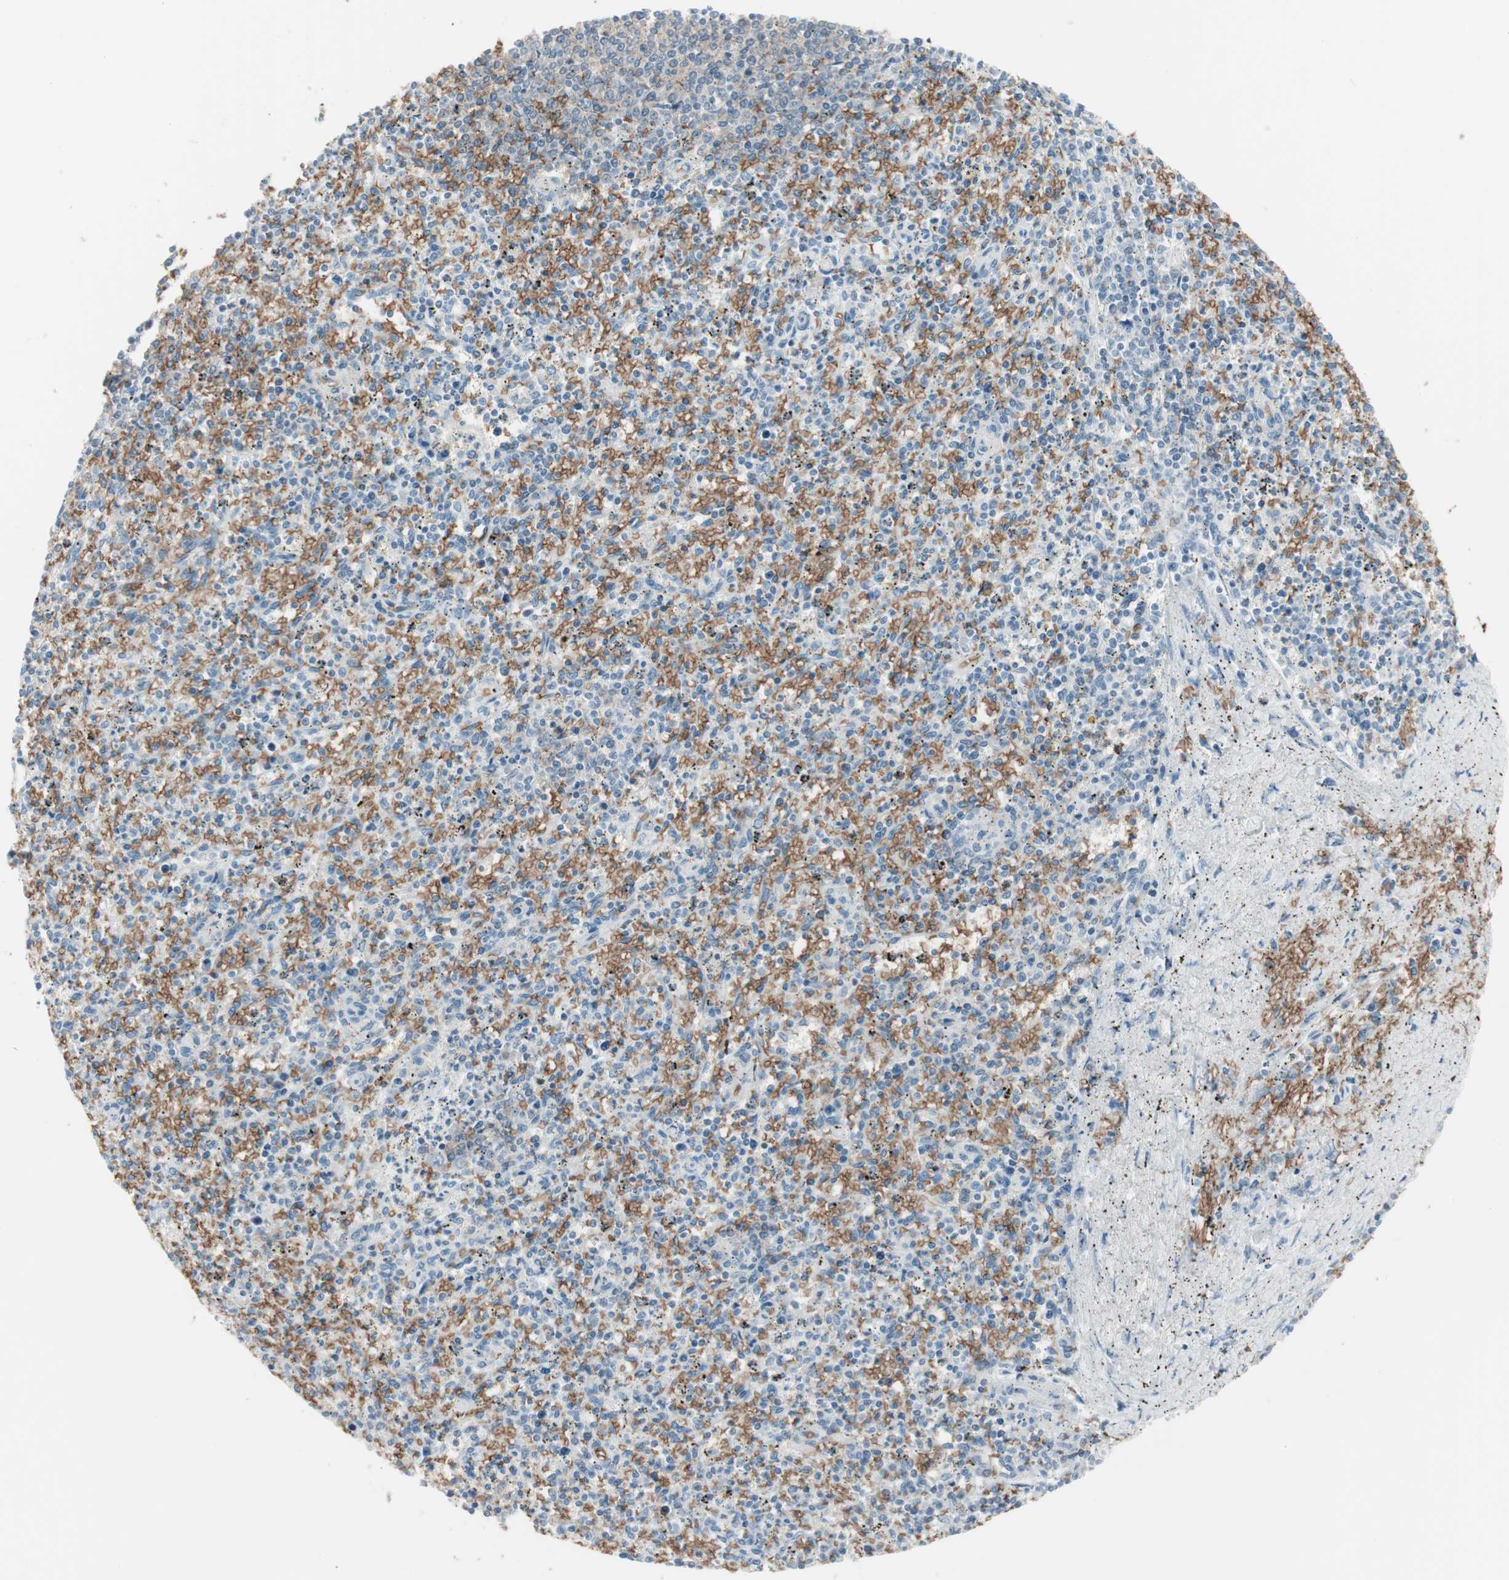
{"staining": {"intensity": "negative", "quantity": "none", "location": "none"}, "tissue": "spleen", "cell_type": "Cells in red pulp", "image_type": "normal", "snomed": [{"axis": "morphology", "description": "Normal tissue, NOS"}, {"axis": "topography", "description": "Spleen"}], "caption": "Immunohistochemistry of benign human spleen demonstrates no expression in cells in red pulp.", "gene": "MAP4K1", "patient": {"sex": "male", "age": 72}}